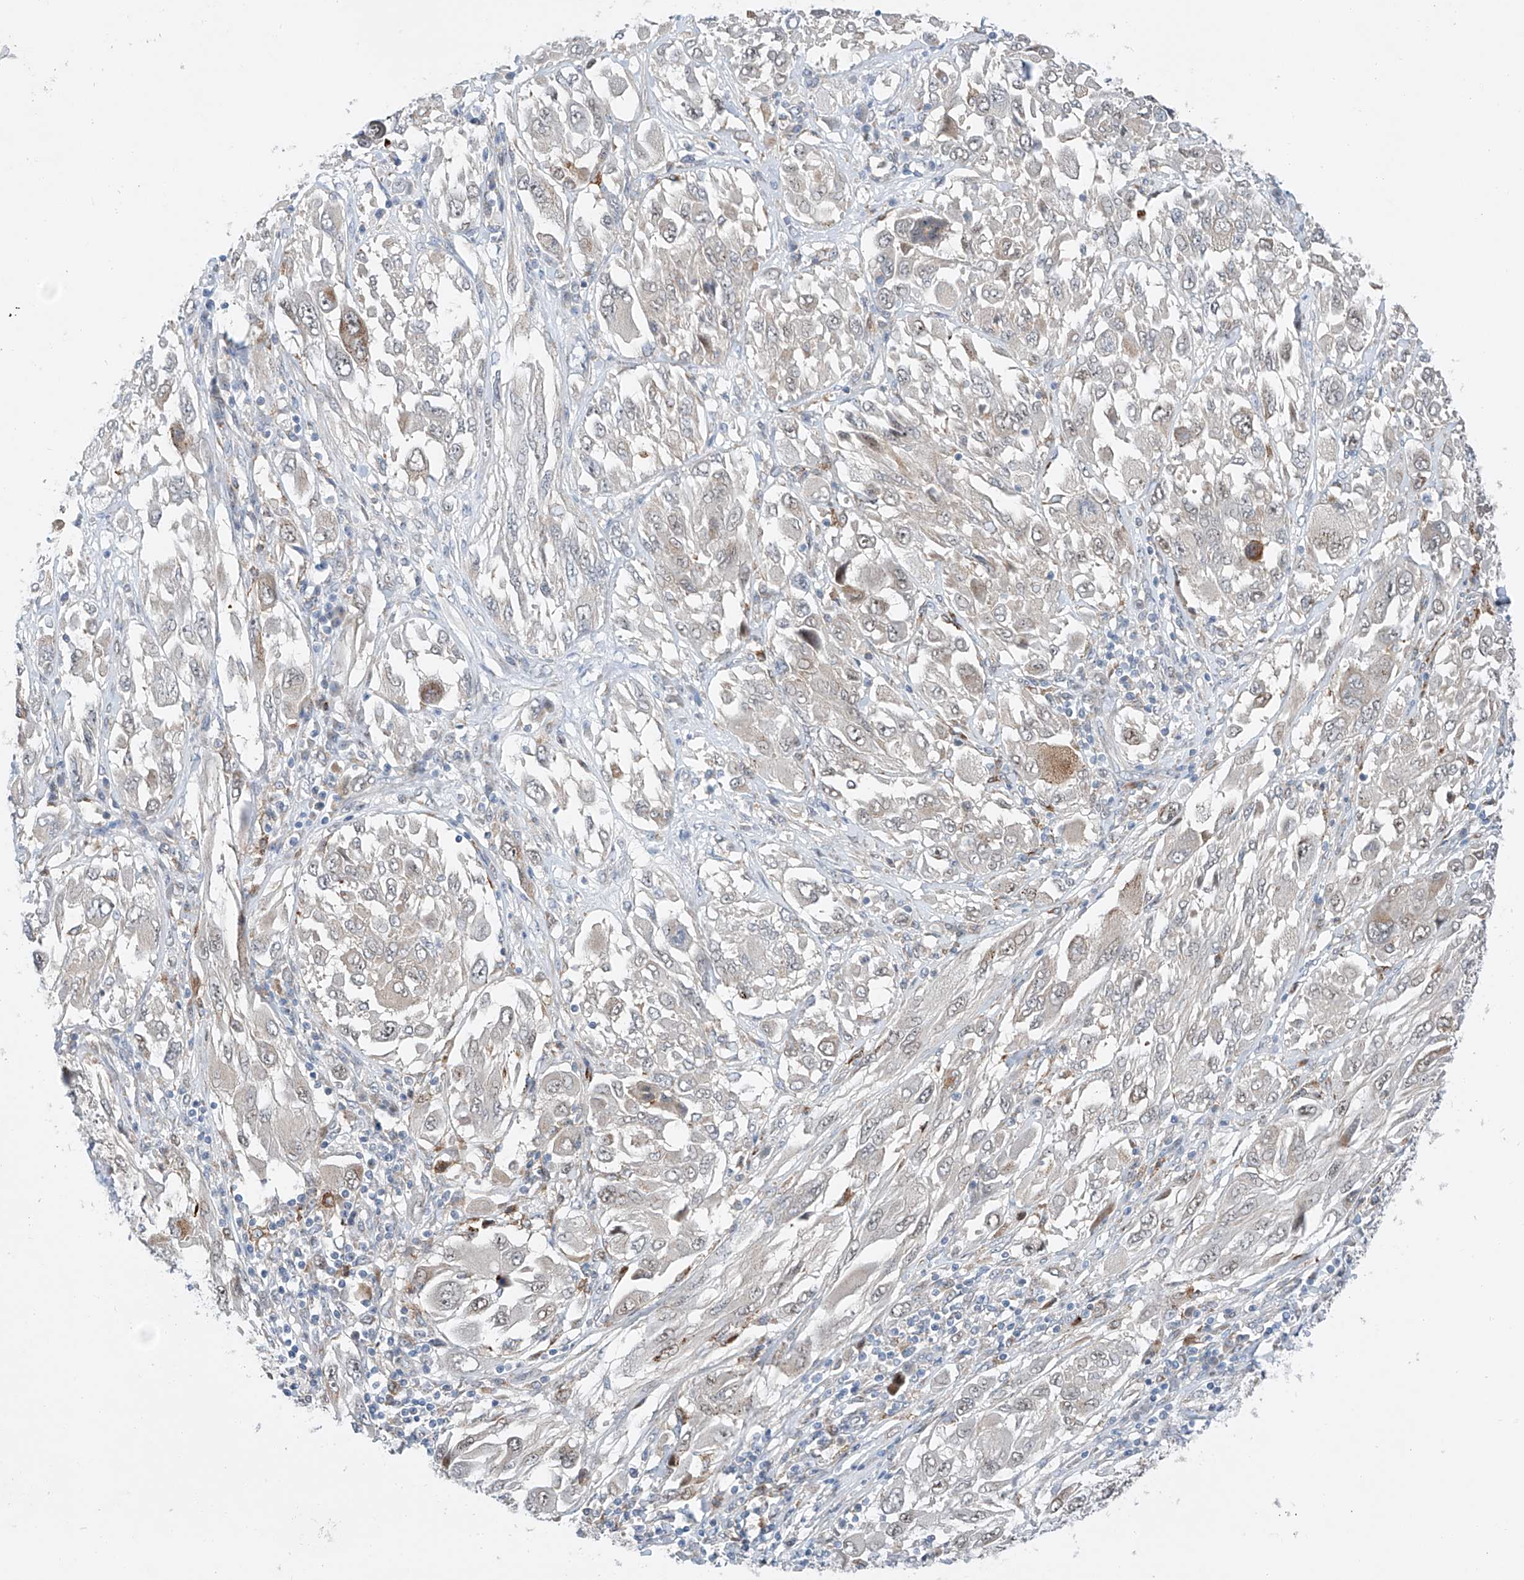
{"staining": {"intensity": "weak", "quantity": "<25%", "location": "nuclear"}, "tissue": "melanoma", "cell_type": "Tumor cells", "image_type": "cancer", "snomed": [{"axis": "morphology", "description": "Malignant melanoma, NOS"}, {"axis": "topography", "description": "Skin"}], "caption": "The histopathology image exhibits no significant expression in tumor cells of melanoma.", "gene": "CLDND1", "patient": {"sex": "female", "age": 91}}